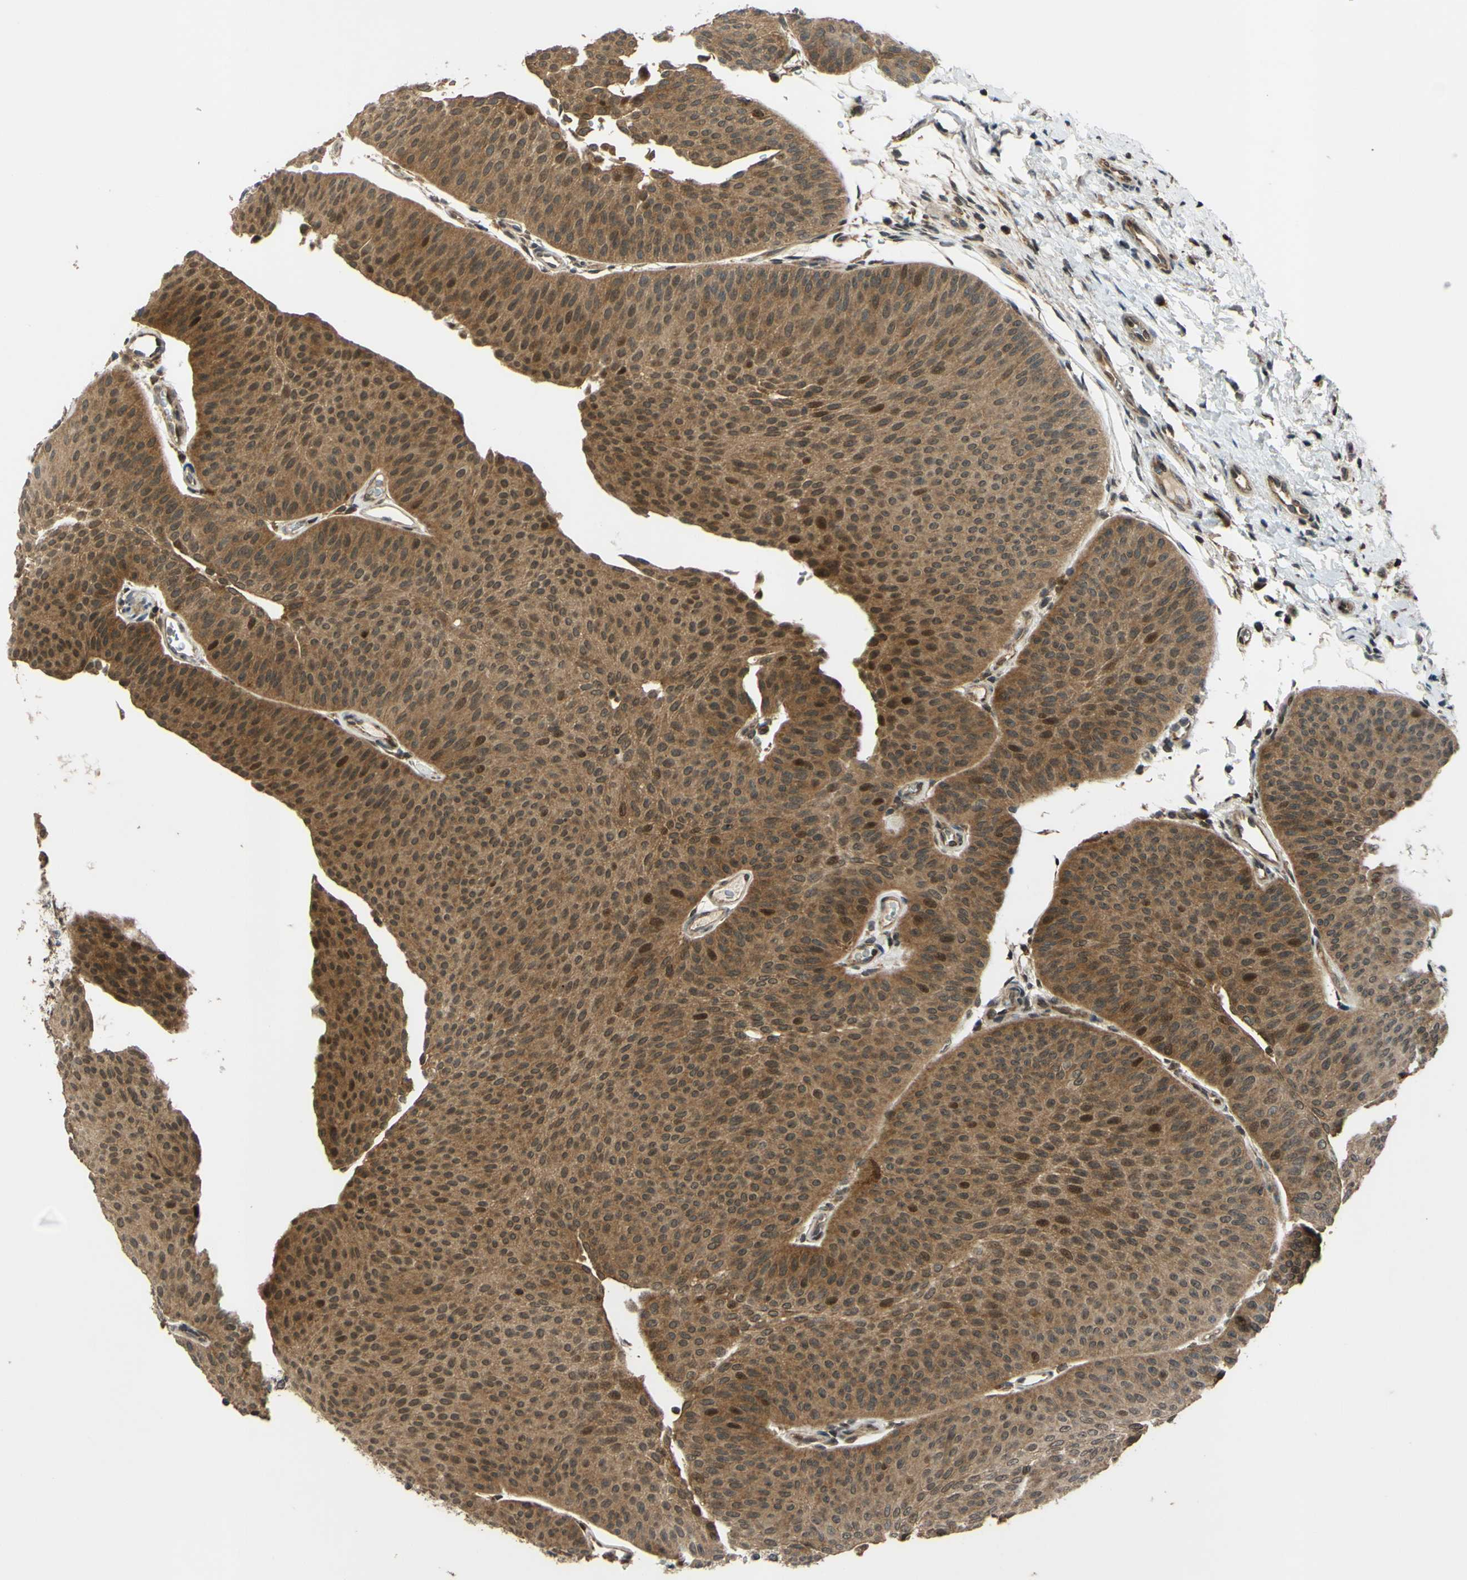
{"staining": {"intensity": "strong", "quantity": "<25%", "location": "cytoplasmic/membranous,nuclear"}, "tissue": "urothelial cancer", "cell_type": "Tumor cells", "image_type": "cancer", "snomed": [{"axis": "morphology", "description": "Urothelial carcinoma, Low grade"}, {"axis": "topography", "description": "Urinary bladder"}], "caption": "Urothelial carcinoma (low-grade) stained for a protein displays strong cytoplasmic/membranous and nuclear positivity in tumor cells.", "gene": "ABCC8", "patient": {"sex": "female", "age": 60}}